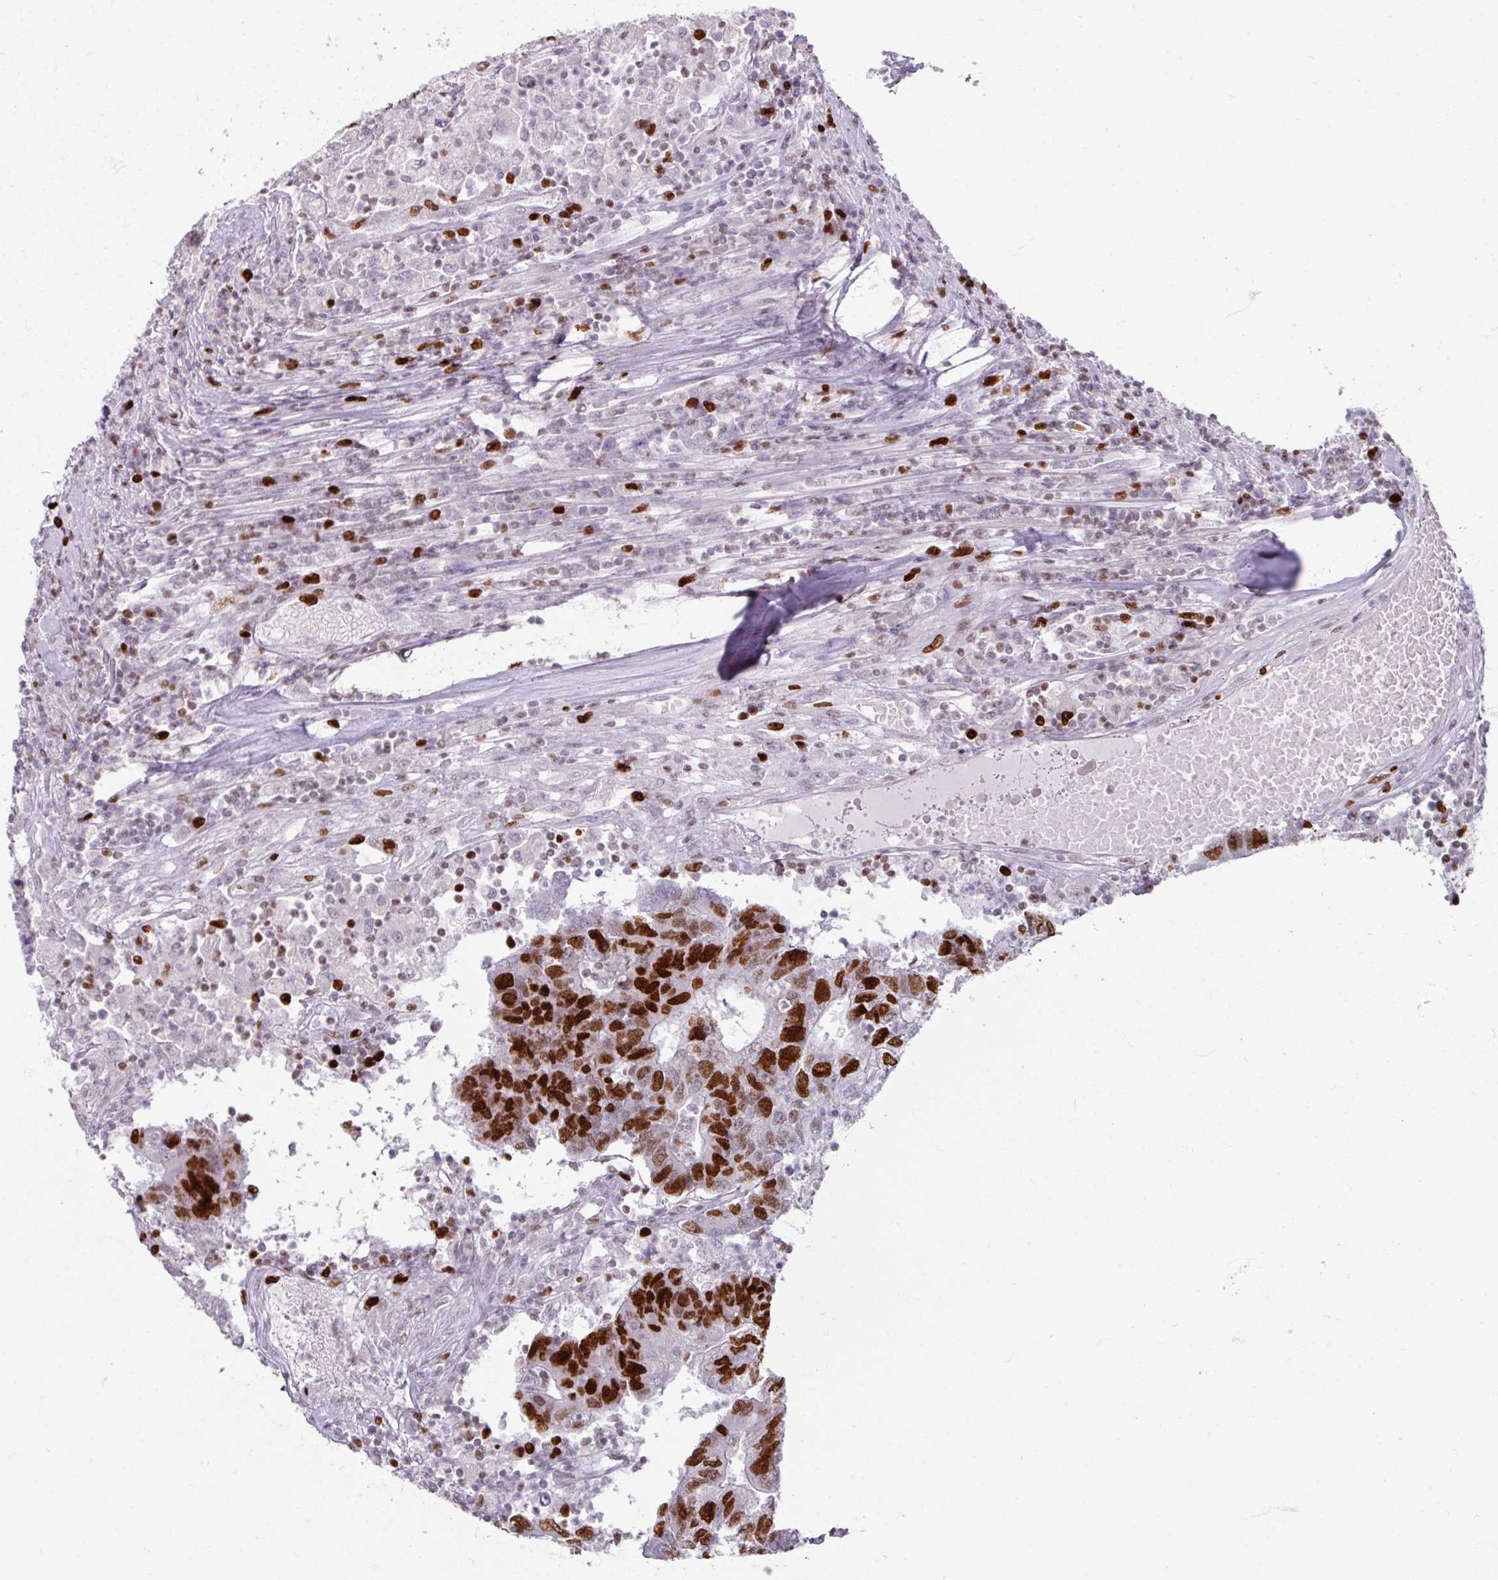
{"staining": {"intensity": "strong", "quantity": "25%-75%", "location": "nuclear"}, "tissue": "colorectal cancer", "cell_type": "Tumor cells", "image_type": "cancer", "snomed": [{"axis": "morphology", "description": "Adenocarcinoma, NOS"}, {"axis": "topography", "description": "Colon"}], "caption": "Tumor cells show strong nuclear expression in about 25%-75% of cells in adenocarcinoma (colorectal).", "gene": "ATAD2", "patient": {"sex": "female", "age": 48}}